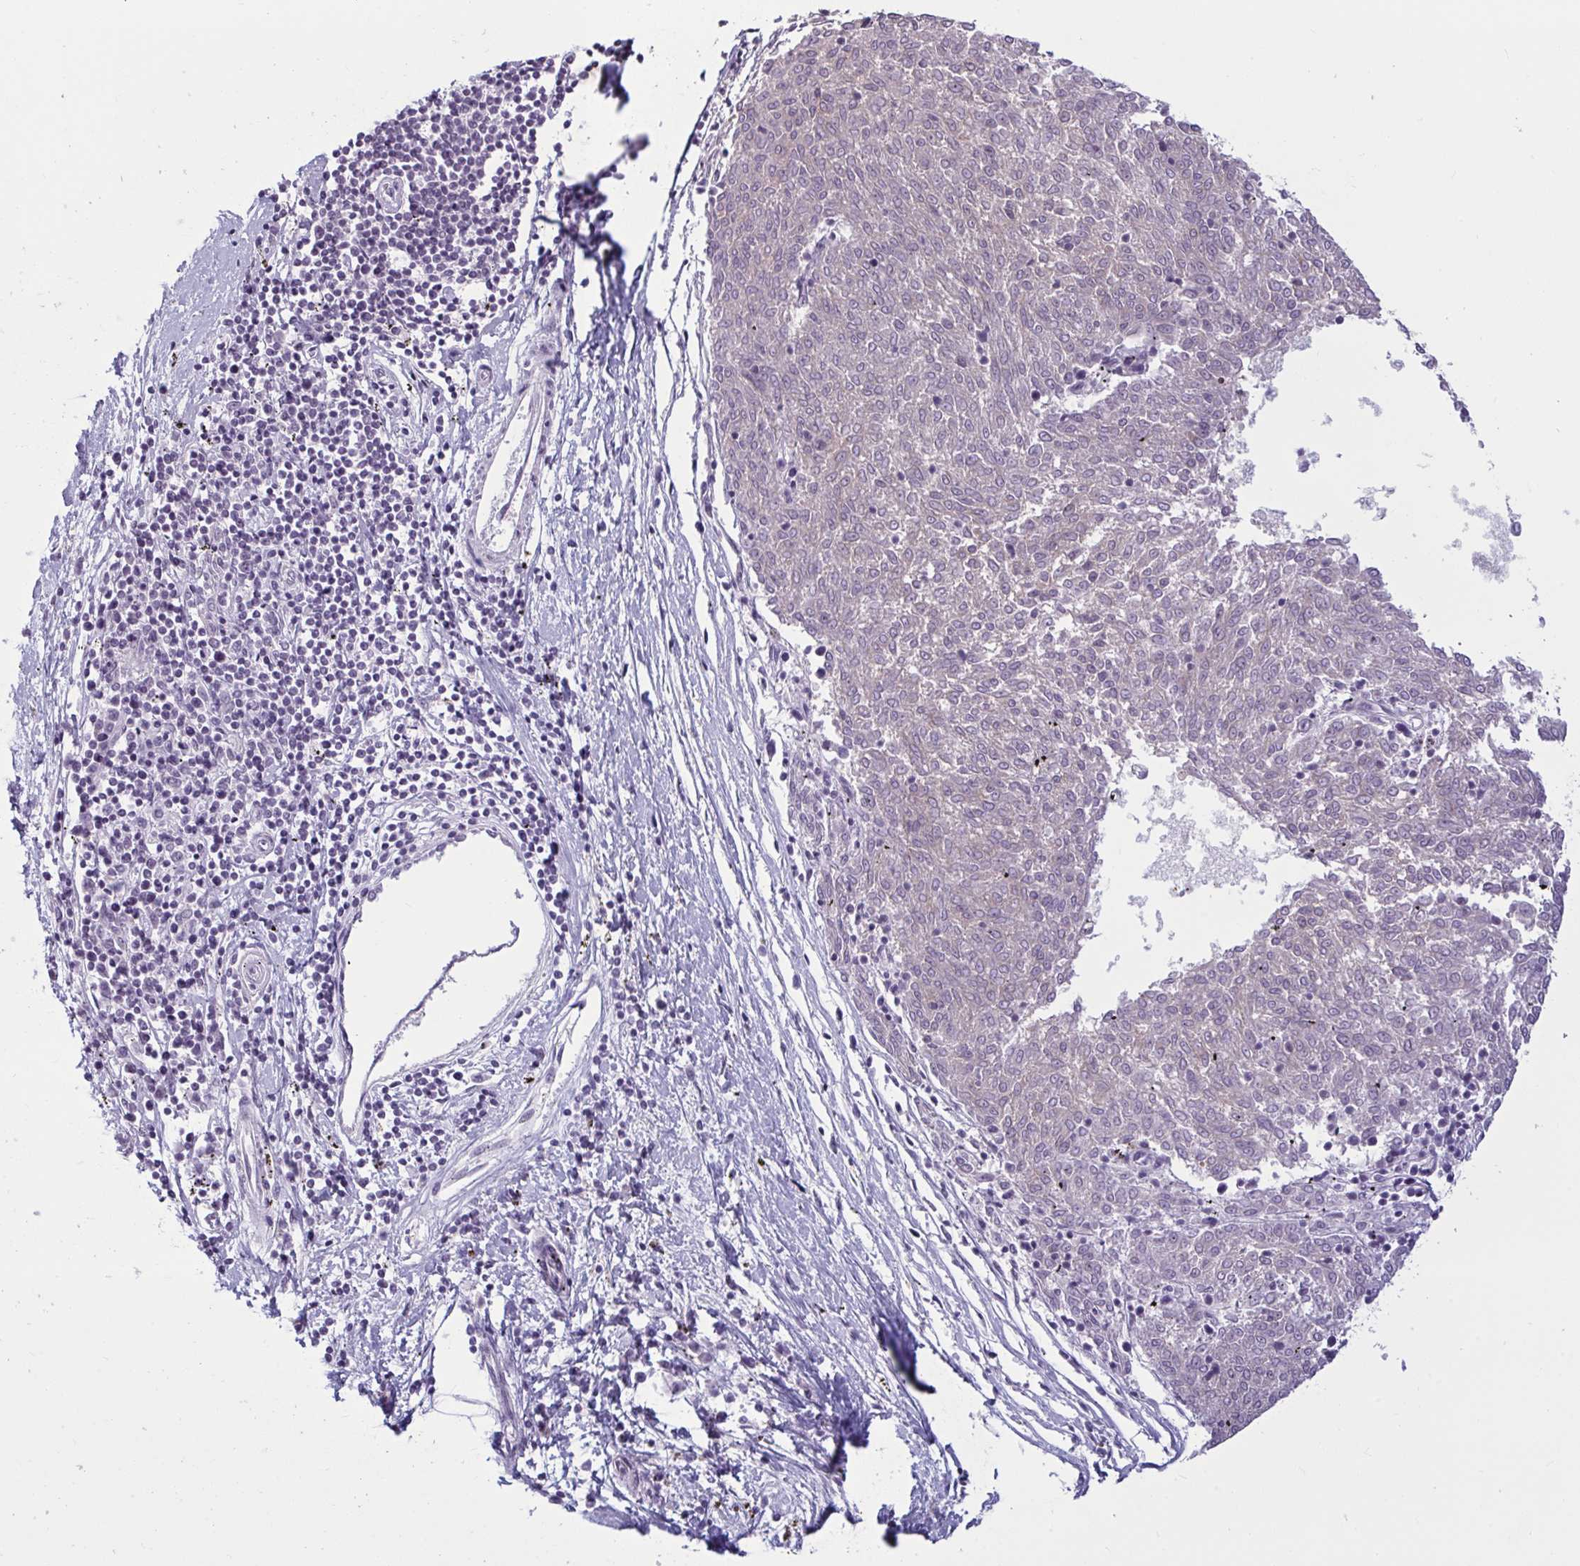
{"staining": {"intensity": "negative", "quantity": "none", "location": "none"}, "tissue": "melanoma", "cell_type": "Tumor cells", "image_type": "cancer", "snomed": [{"axis": "morphology", "description": "Malignant melanoma, NOS"}, {"axis": "topography", "description": "Skin"}], "caption": "The micrograph shows no staining of tumor cells in melanoma. The staining was performed using DAB (3,3'-diaminobenzidine) to visualize the protein expression in brown, while the nuclei were stained in blue with hematoxylin (Magnification: 20x).", "gene": "TBC1D4", "patient": {"sex": "female", "age": 72}}